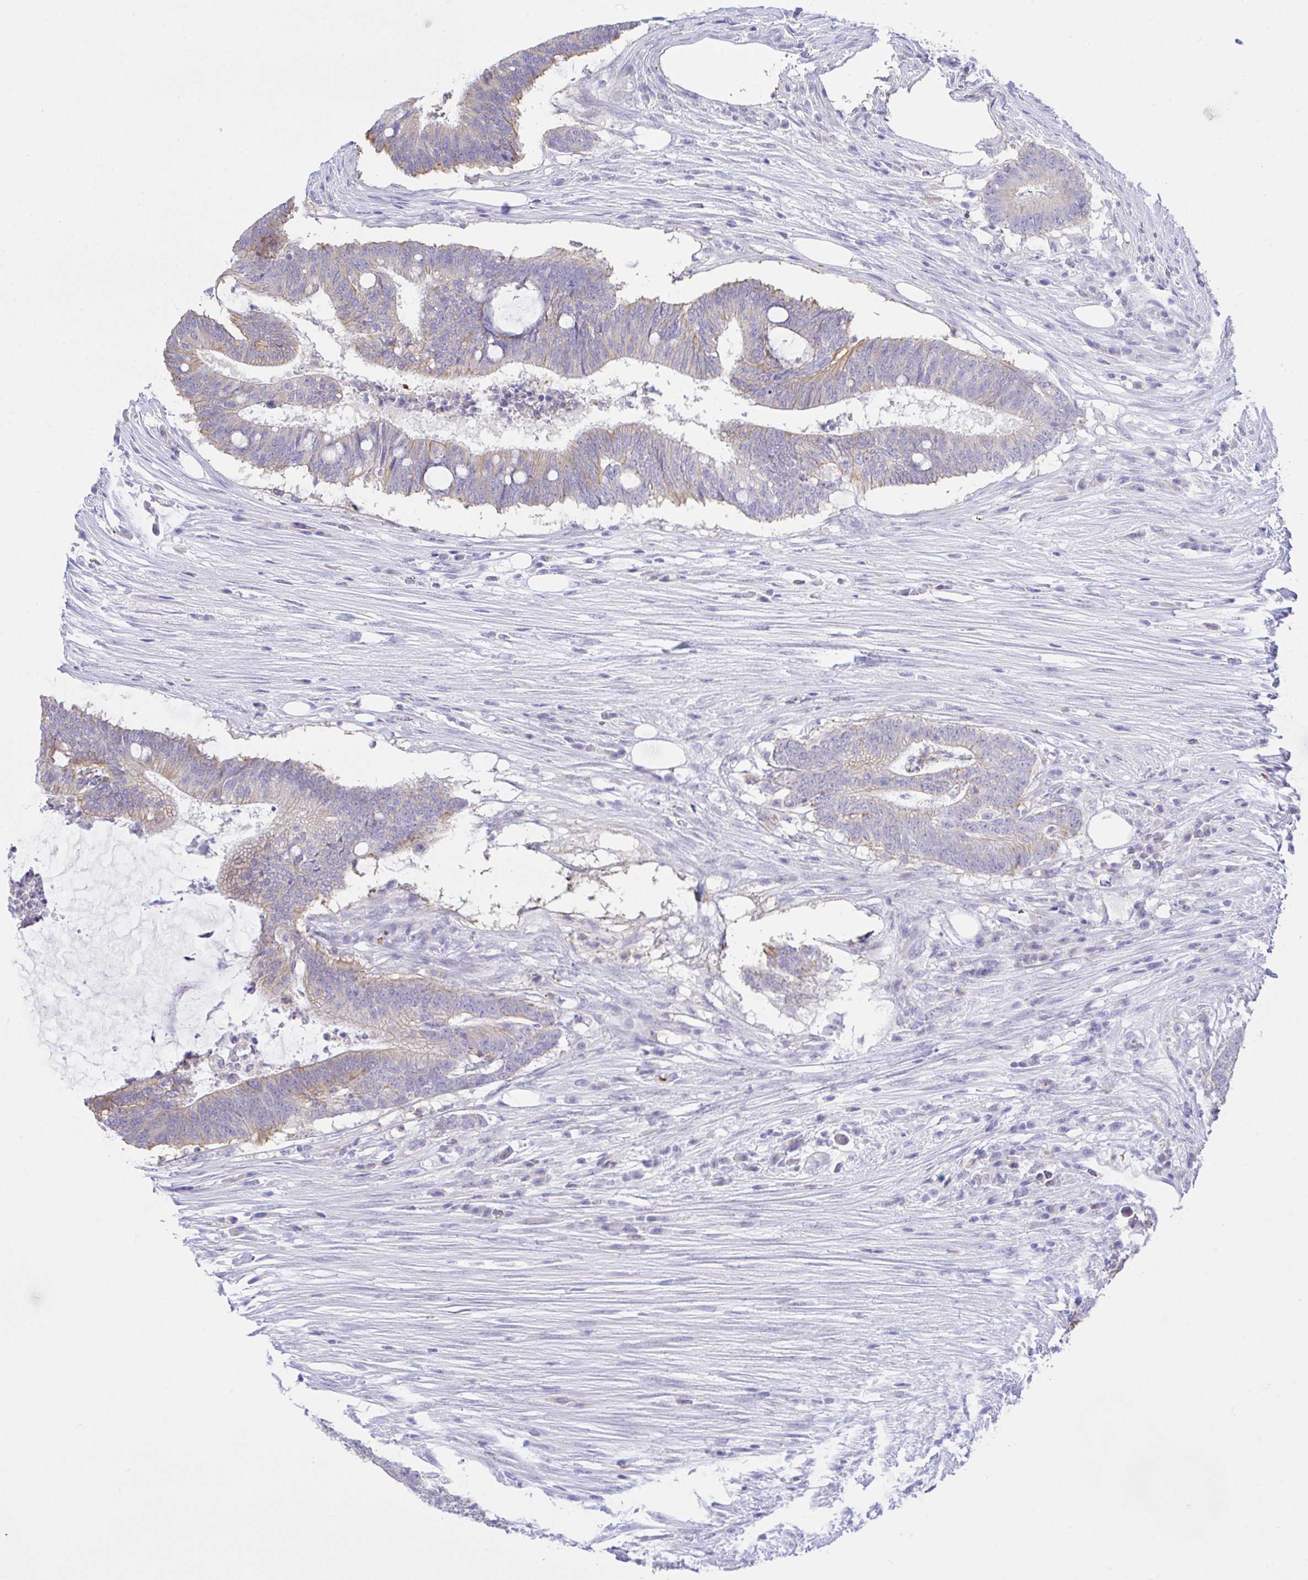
{"staining": {"intensity": "weak", "quantity": "25%-75%", "location": "cytoplasmic/membranous"}, "tissue": "colorectal cancer", "cell_type": "Tumor cells", "image_type": "cancer", "snomed": [{"axis": "morphology", "description": "Adenocarcinoma, NOS"}, {"axis": "topography", "description": "Colon"}], "caption": "Immunohistochemistry of colorectal adenocarcinoma shows low levels of weak cytoplasmic/membranous staining in about 25%-75% of tumor cells. (DAB (3,3'-diaminobenzidine) = brown stain, brightfield microscopy at high magnification).", "gene": "ZNF221", "patient": {"sex": "female", "age": 43}}